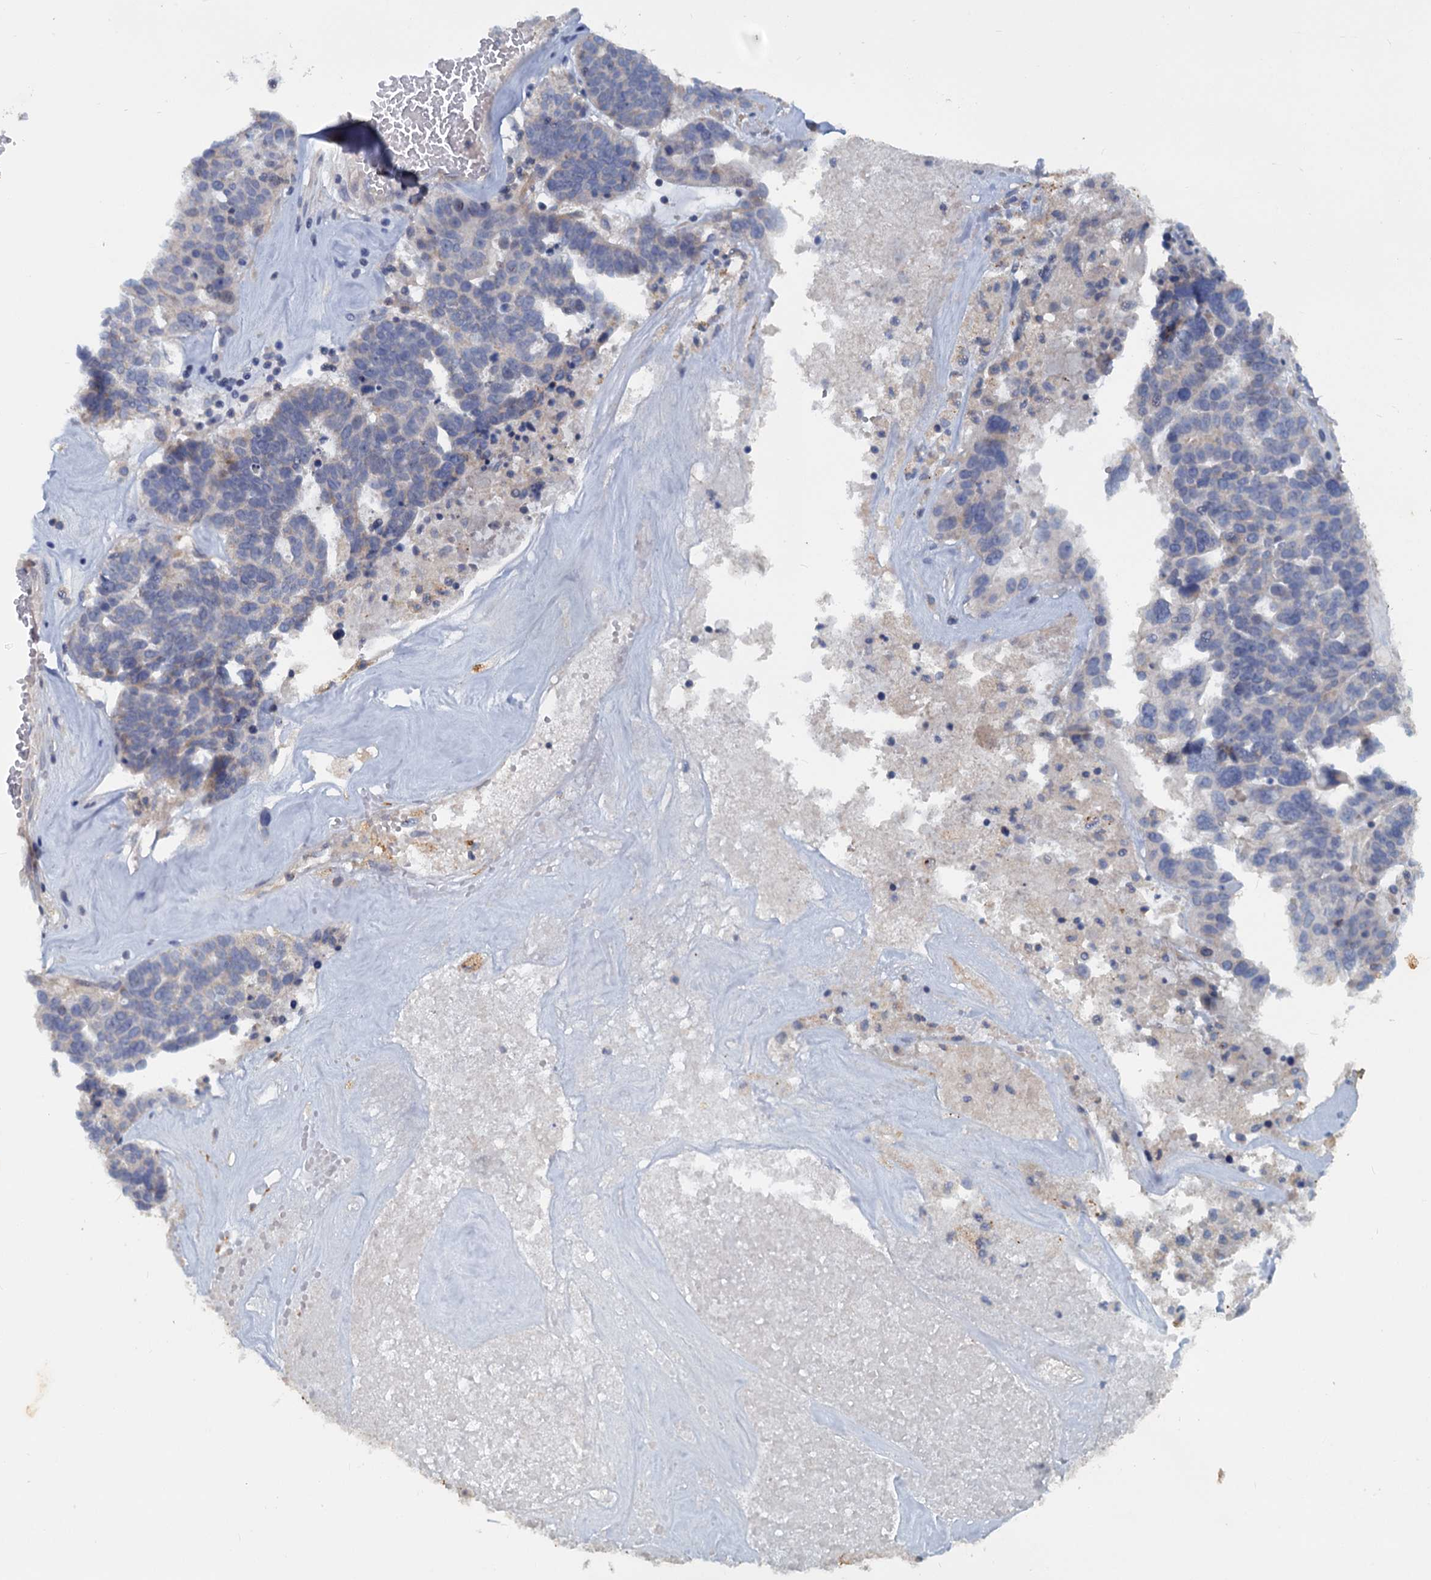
{"staining": {"intensity": "negative", "quantity": "none", "location": "none"}, "tissue": "ovarian cancer", "cell_type": "Tumor cells", "image_type": "cancer", "snomed": [{"axis": "morphology", "description": "Cystadenocarcinoma, serous, NOS"}, {"axis": "topography", "description": "Ovary"}], "caption": "This is a histopathology image of IHC staining of ovarian cancer, which shows no positivity in tumor cells.", "gene": "SLC2A7", "patient": {"sex": "female", "age": 59}}